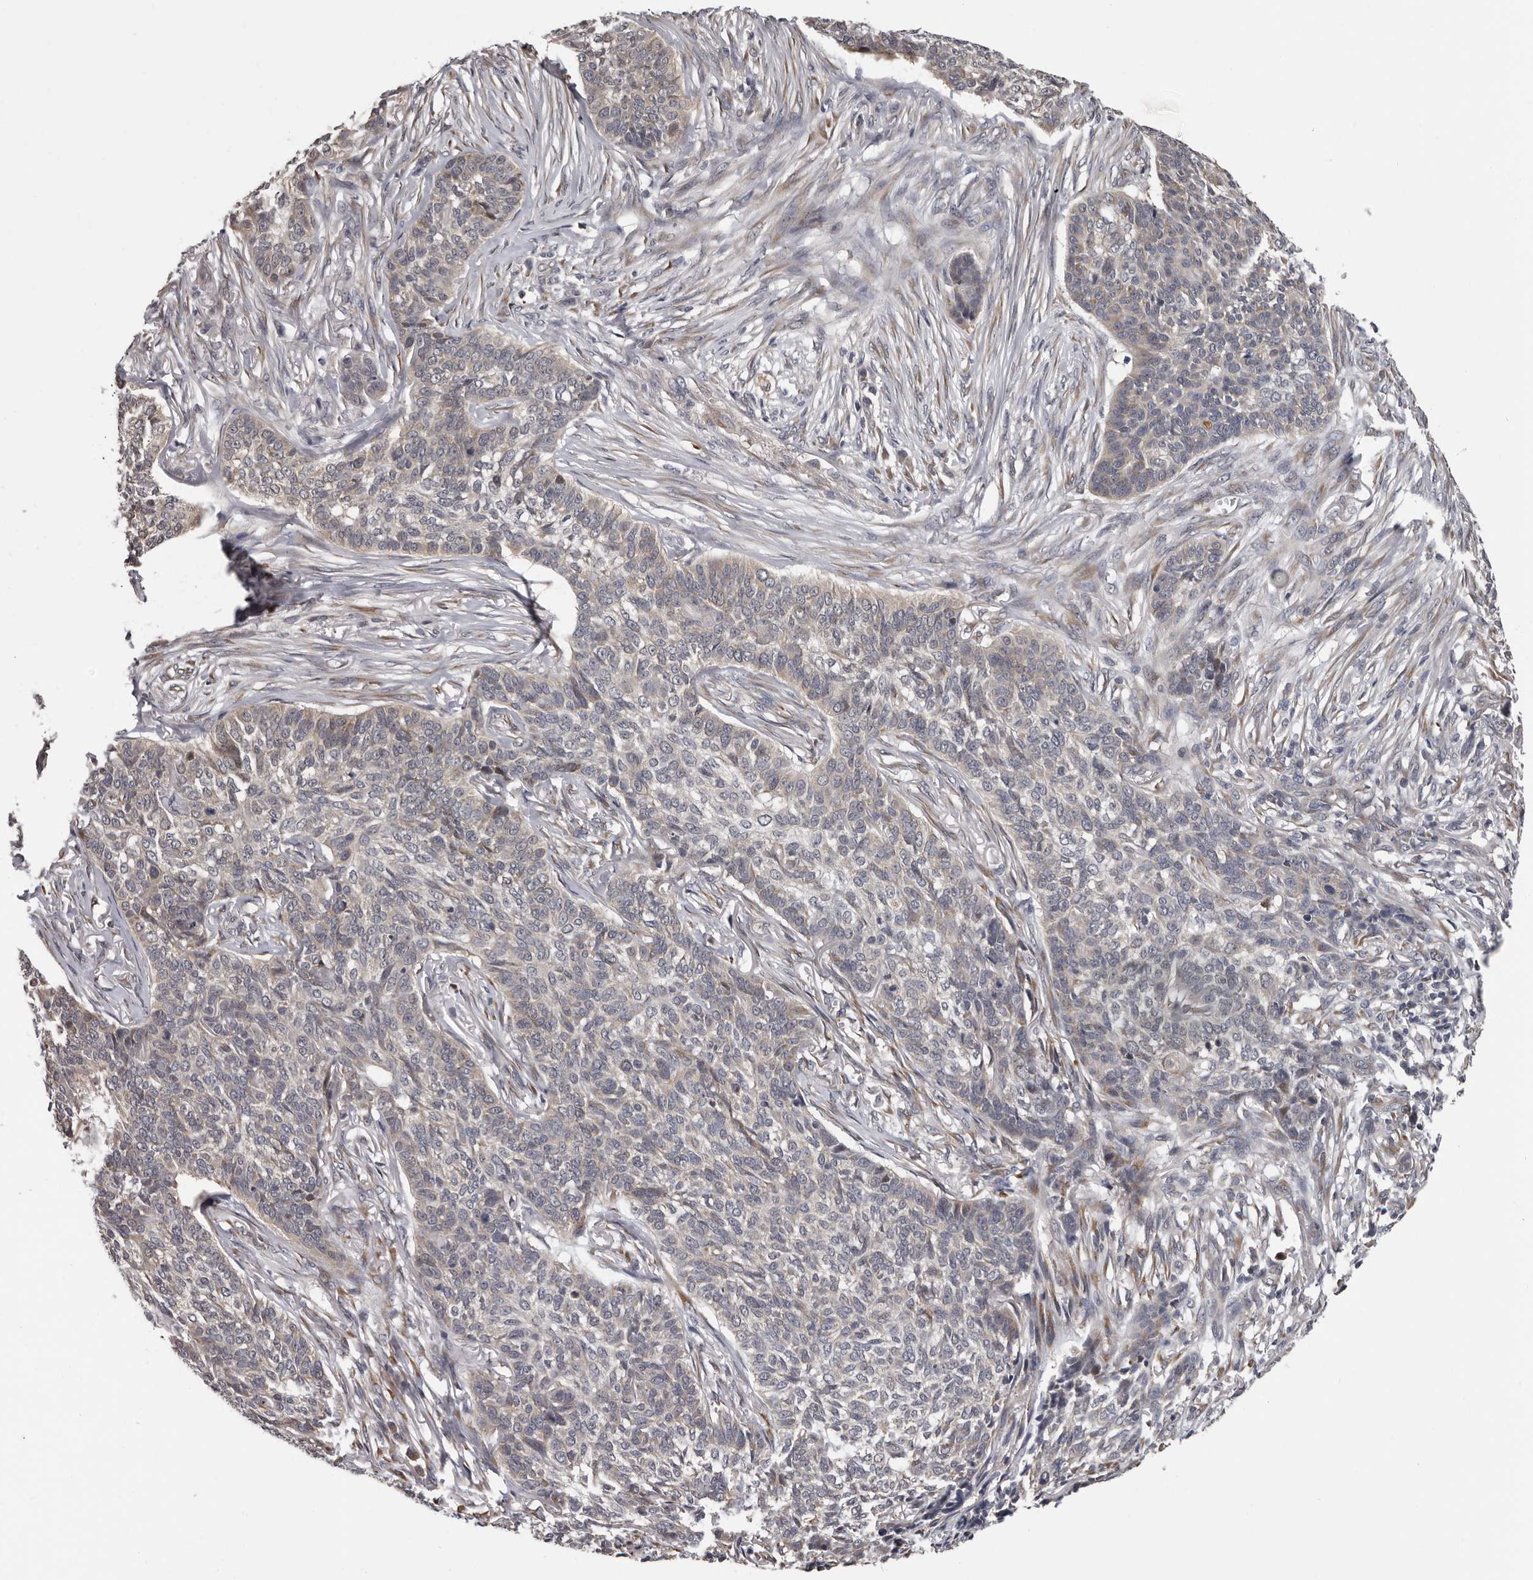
{"staining": {"intensity": "weak", "quantity": "25%-75%", "location": "cytoplasmic/membranous"}, "tissue": "skin cancer", "cell_type": "Tumor cells", "image_type": "cancer", "snomed": [{"axis": "morphology", "description": "Basal cell carcinoma"}, {"axis": "topography", "description": "Skin"}], "caption": "There is low levels of weak cytoplasmic/membranous positivity in tumor cells of basal cell carcinoma (skin), as demonstrated by immunohistochemical staining (brown color).", "gene": "MED8", "patient": {"sex": "male", "age": 85}}